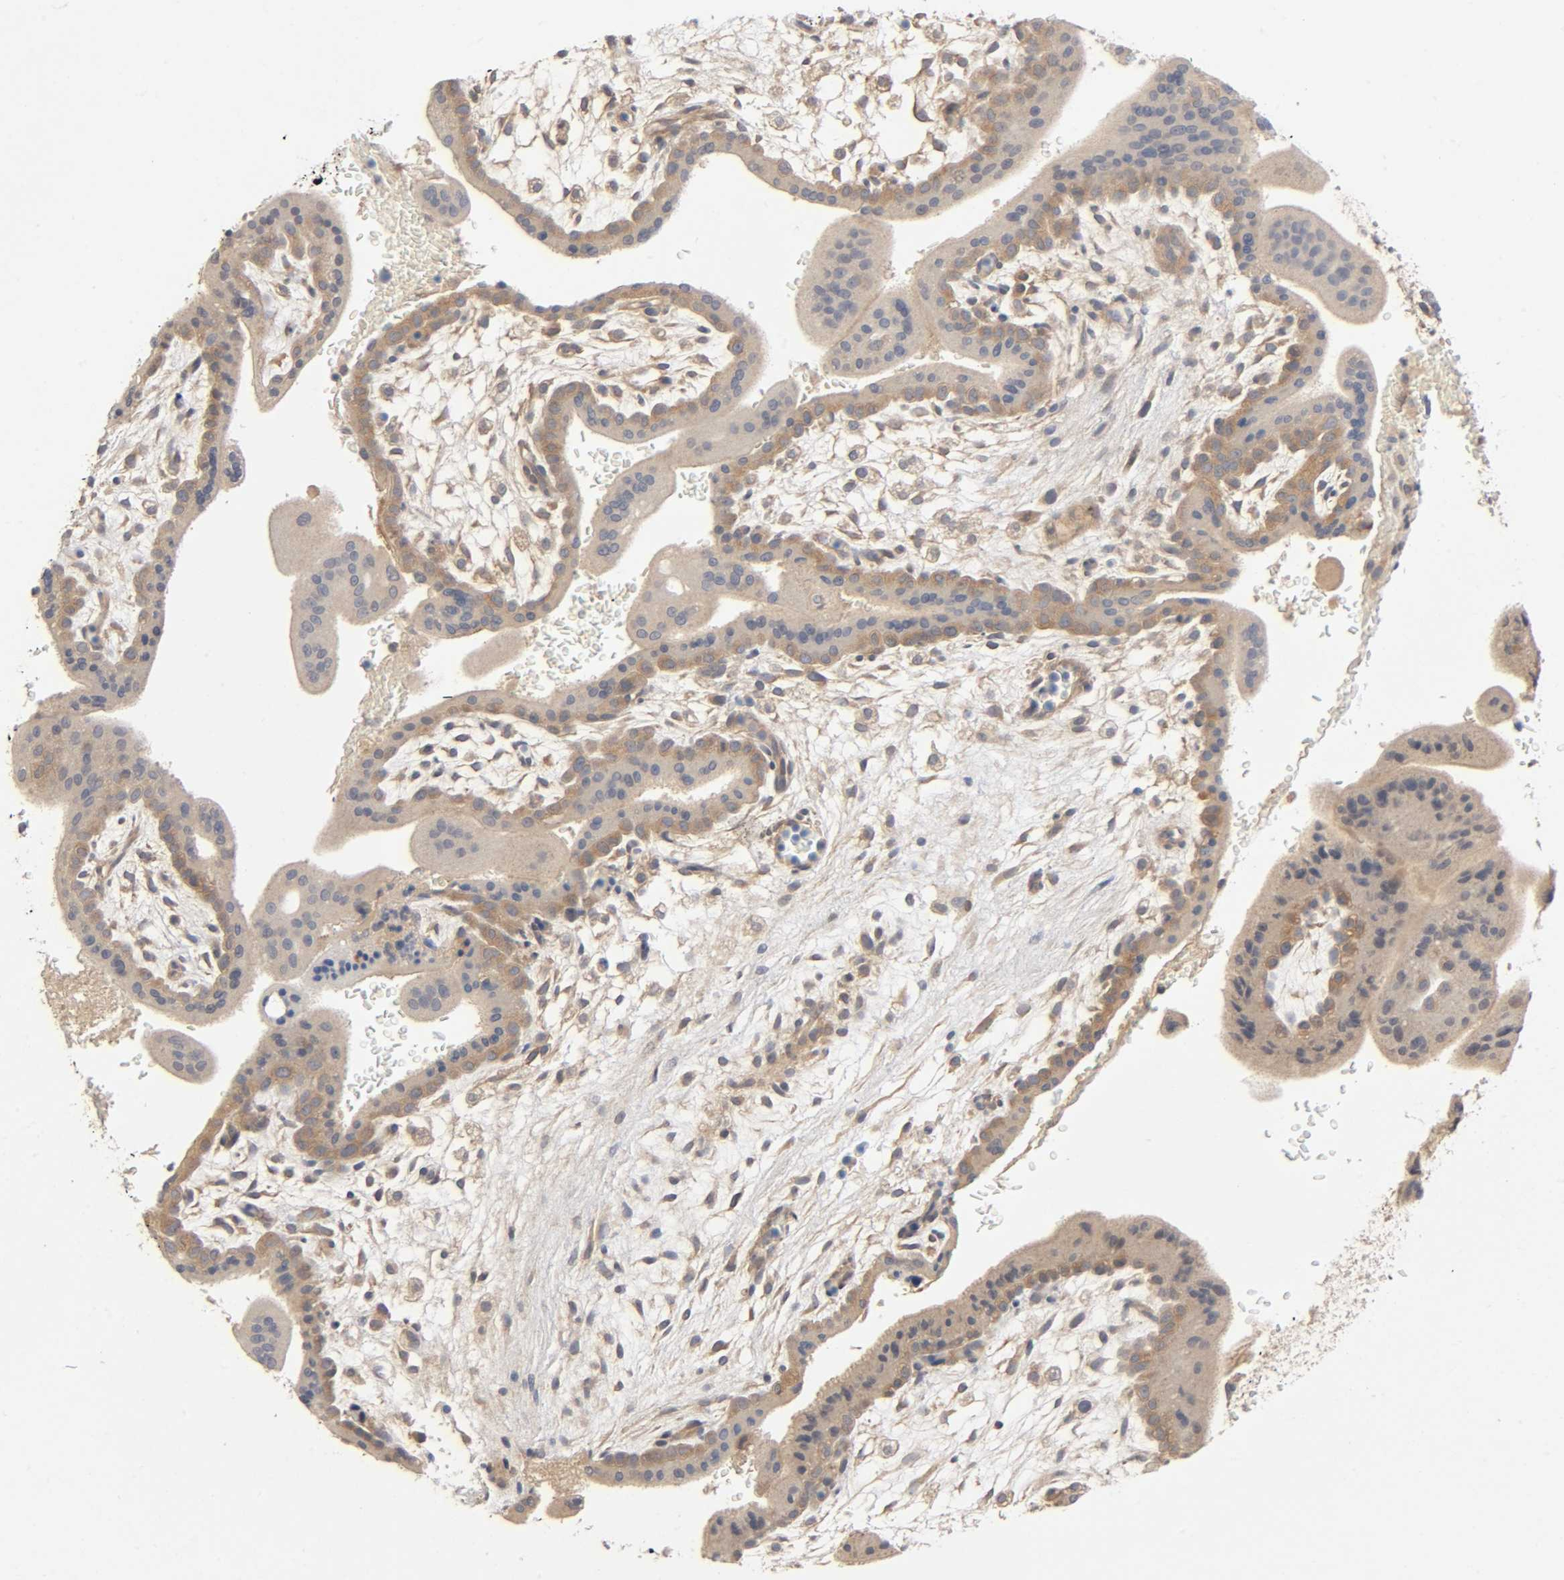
{"staining": {"intensity": "moderate", "quantity": ">75%", "location": "cytoplasmic/membranous"}, "tissue": "placenta", "cell_type": "Decidual cells", "image_type": "normal", "snomed": [{"axis": "morphology", "description": "Normal tissue, NOS"}, {"axis": "topography", "description": "Placenta"}], "caption": "Immunohistochemistry photomicrograph of benign placenta stained for a protein (brown), which shows medium levels of moderate cytoplasmic/membranous positivity in approximately >75% of decidual cells.", "gene": "CPB2", "patient": {"sex": "female", "age": 35}}